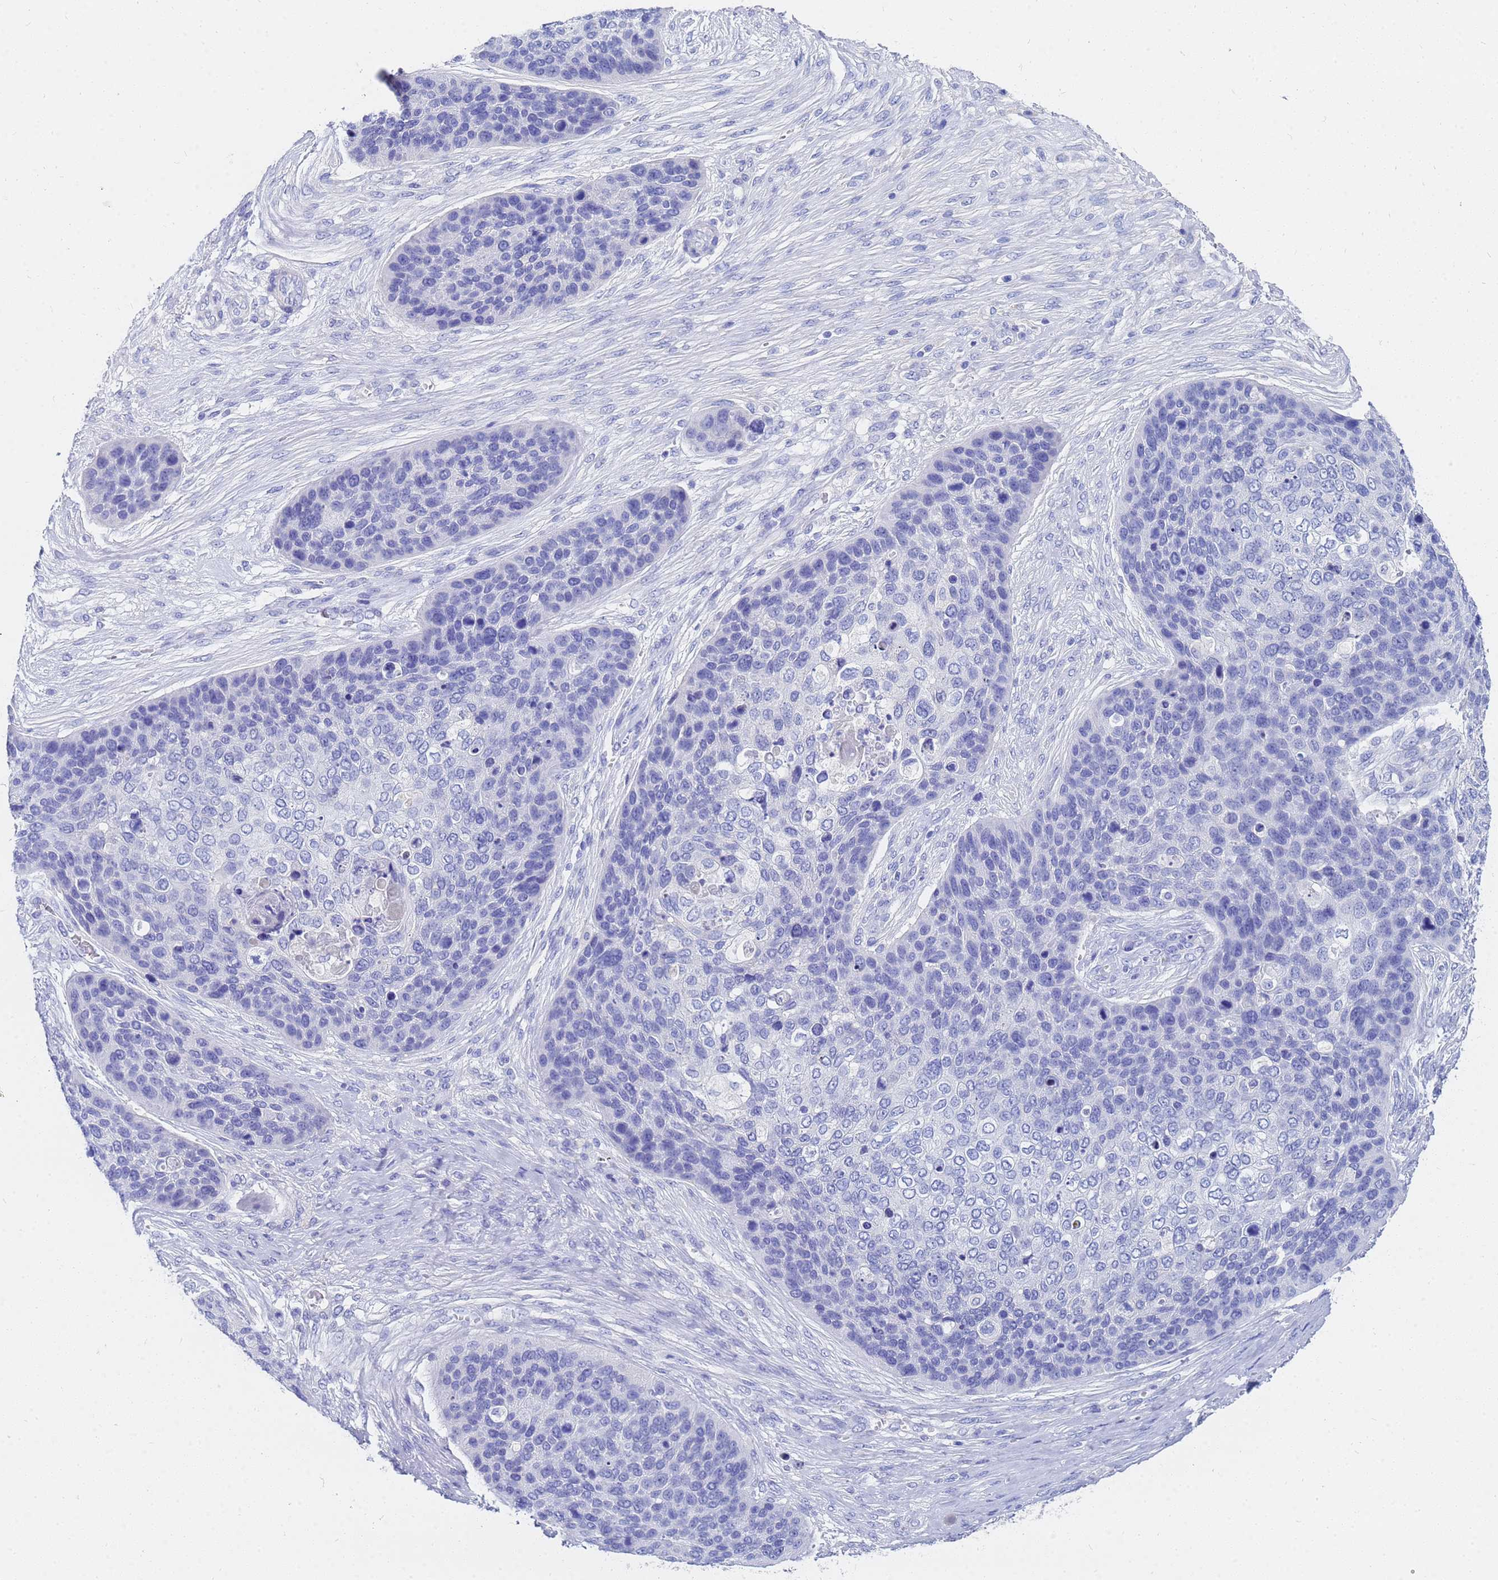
{"staining": {"intensity": "negative", "quantity": "none", "location": "none"}, "tissue": "skin cancer", "cell_type": "Tumor cells", "image_type": "cancer", "snomed": [{"axis": "morphology", "description": "Basal cell carcinoma"}, {"axis": "topography", "description": "Skin"}], "caption": "Immunohistochemistry (IHC) histopathology image of basal cell carcinoma (skin) stained for a protein (brown), which demonstrates no staining in tumor cells.", "gene": "C2orf72", "patient": {"sex": "female", "age": 74}}